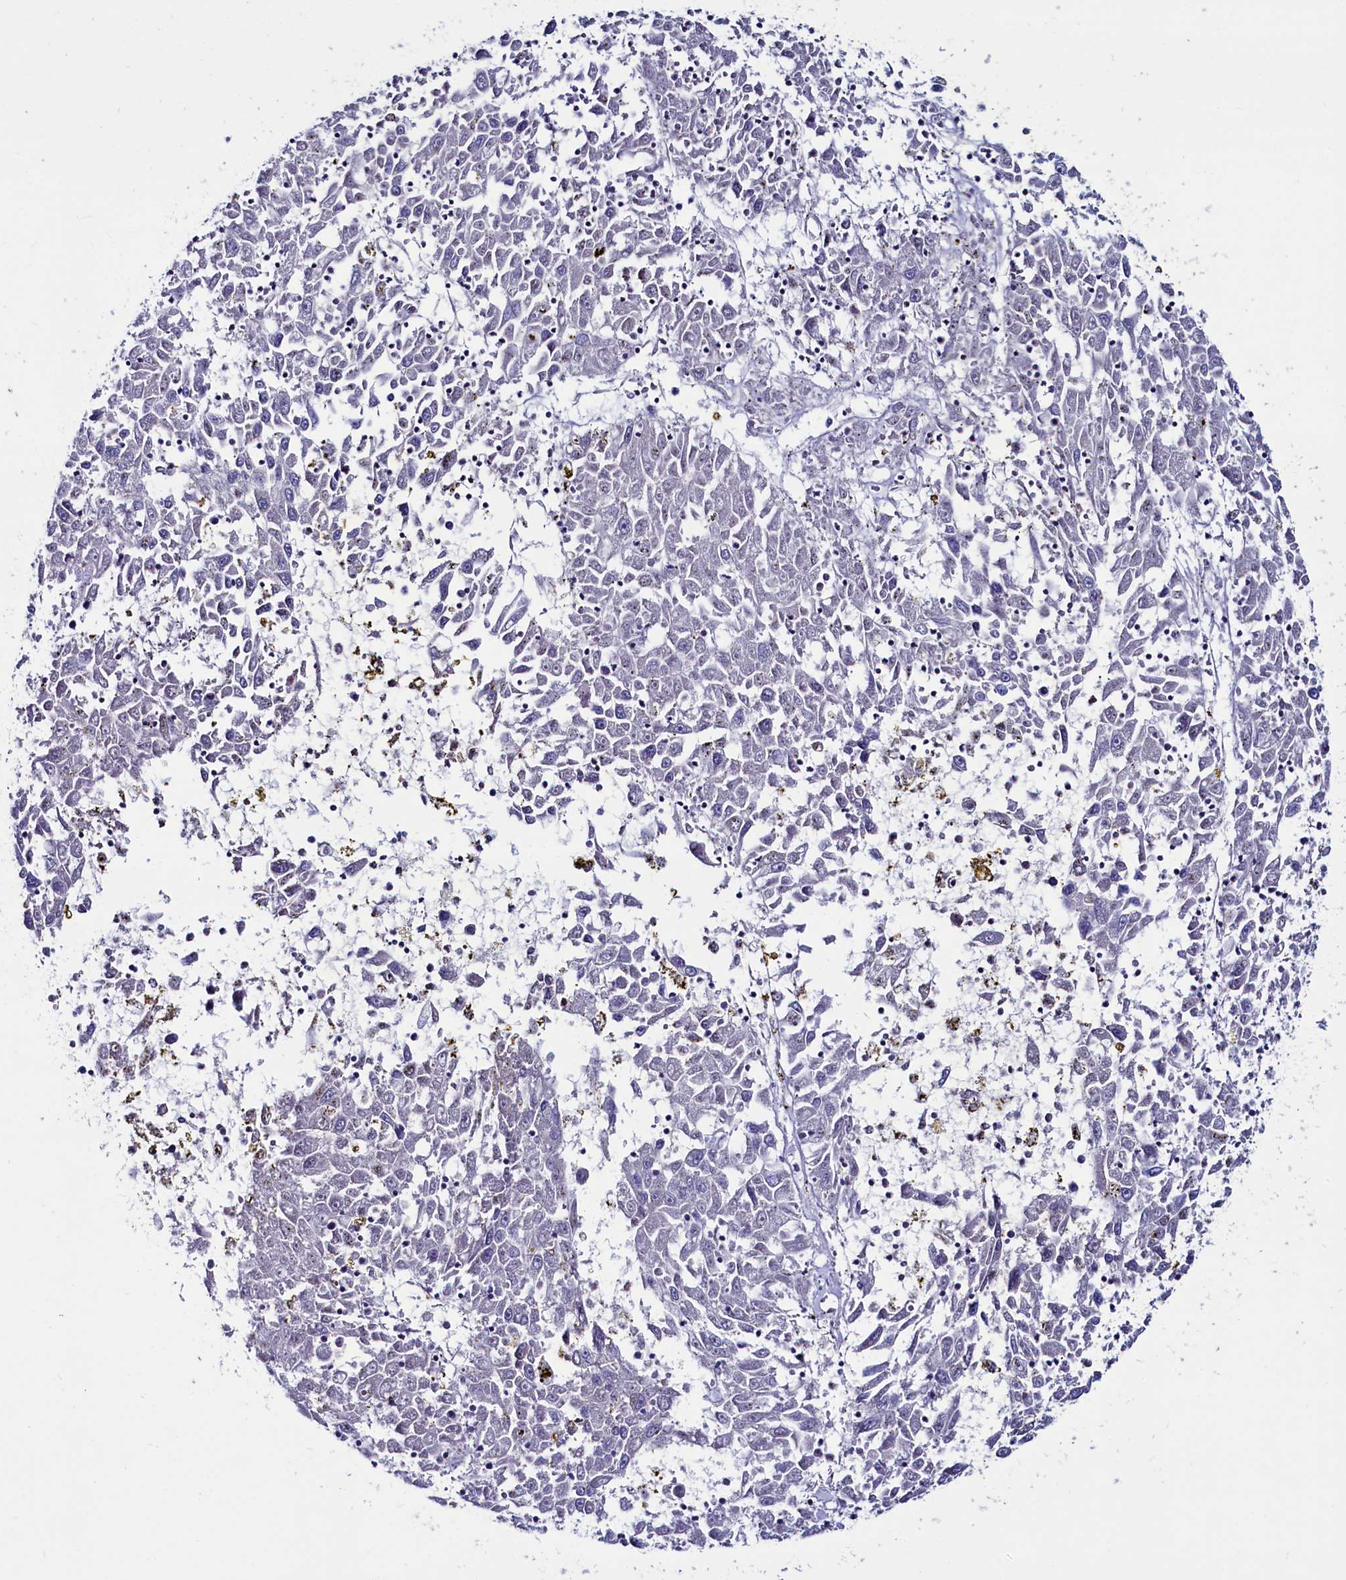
{"staining": {"intensity": "negative", "quantity": "none", "location": "none"}, "tissue": "liver cancer", "cell_type": "Tumor cells", "image_type": "cancer", "snomed": [{"axis": "morphology", "description": "Carcinoma, Hepatocellular, NOS"}, {"axis": "topography", "description": "Liver"}], "caption": "Immunohistochemistry micrograph of neoplastic tissue: human liver cancer stained with DAB exhibits no significant protein positivity in tumor cells. (Stains: DAB immunohistochemistry with hematoxylin counter stain, Microscopy: brightfield microscopy at high magnification).", "gene": "ASTE1", "patient": {"sex": "male", "age": 49}}